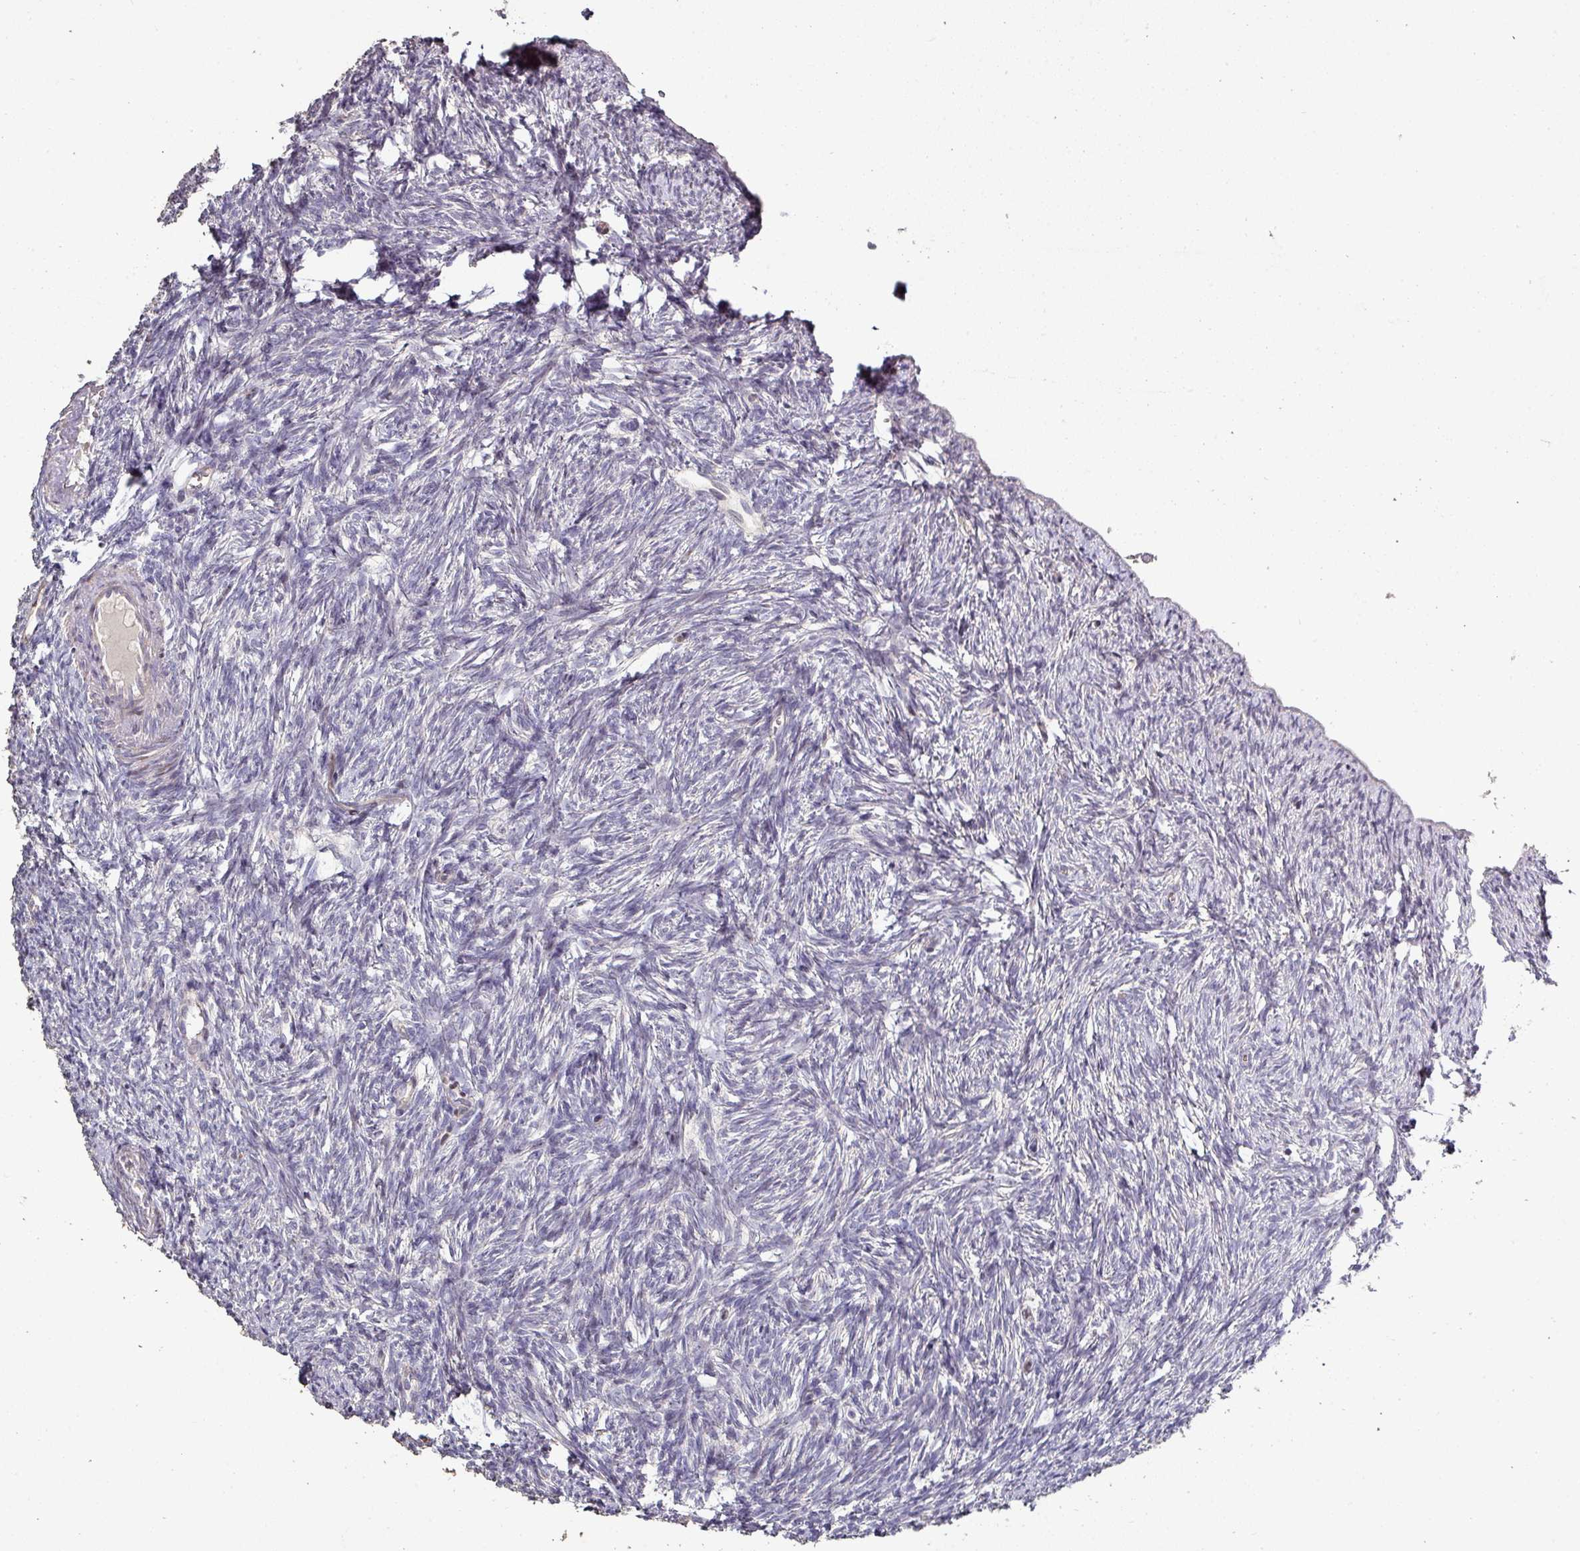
{"staining": {"intensity": "negative", "quantity": "none", "location": "none"}, "tissue": "ovary", "cell_type": "Follicle cells", "image_type": "normal", "snomed": [{"axis": "morphology", "description": "Normal tissue, NOS"}, {"axis": "topography", "description": "Ovary"}], "caption": "The immunohistochemistry (IHC) image has no significant positivity in follicle cells of ovary.", "gene": "RPL23A", "patient": {"sex": "female", "age": 51}}